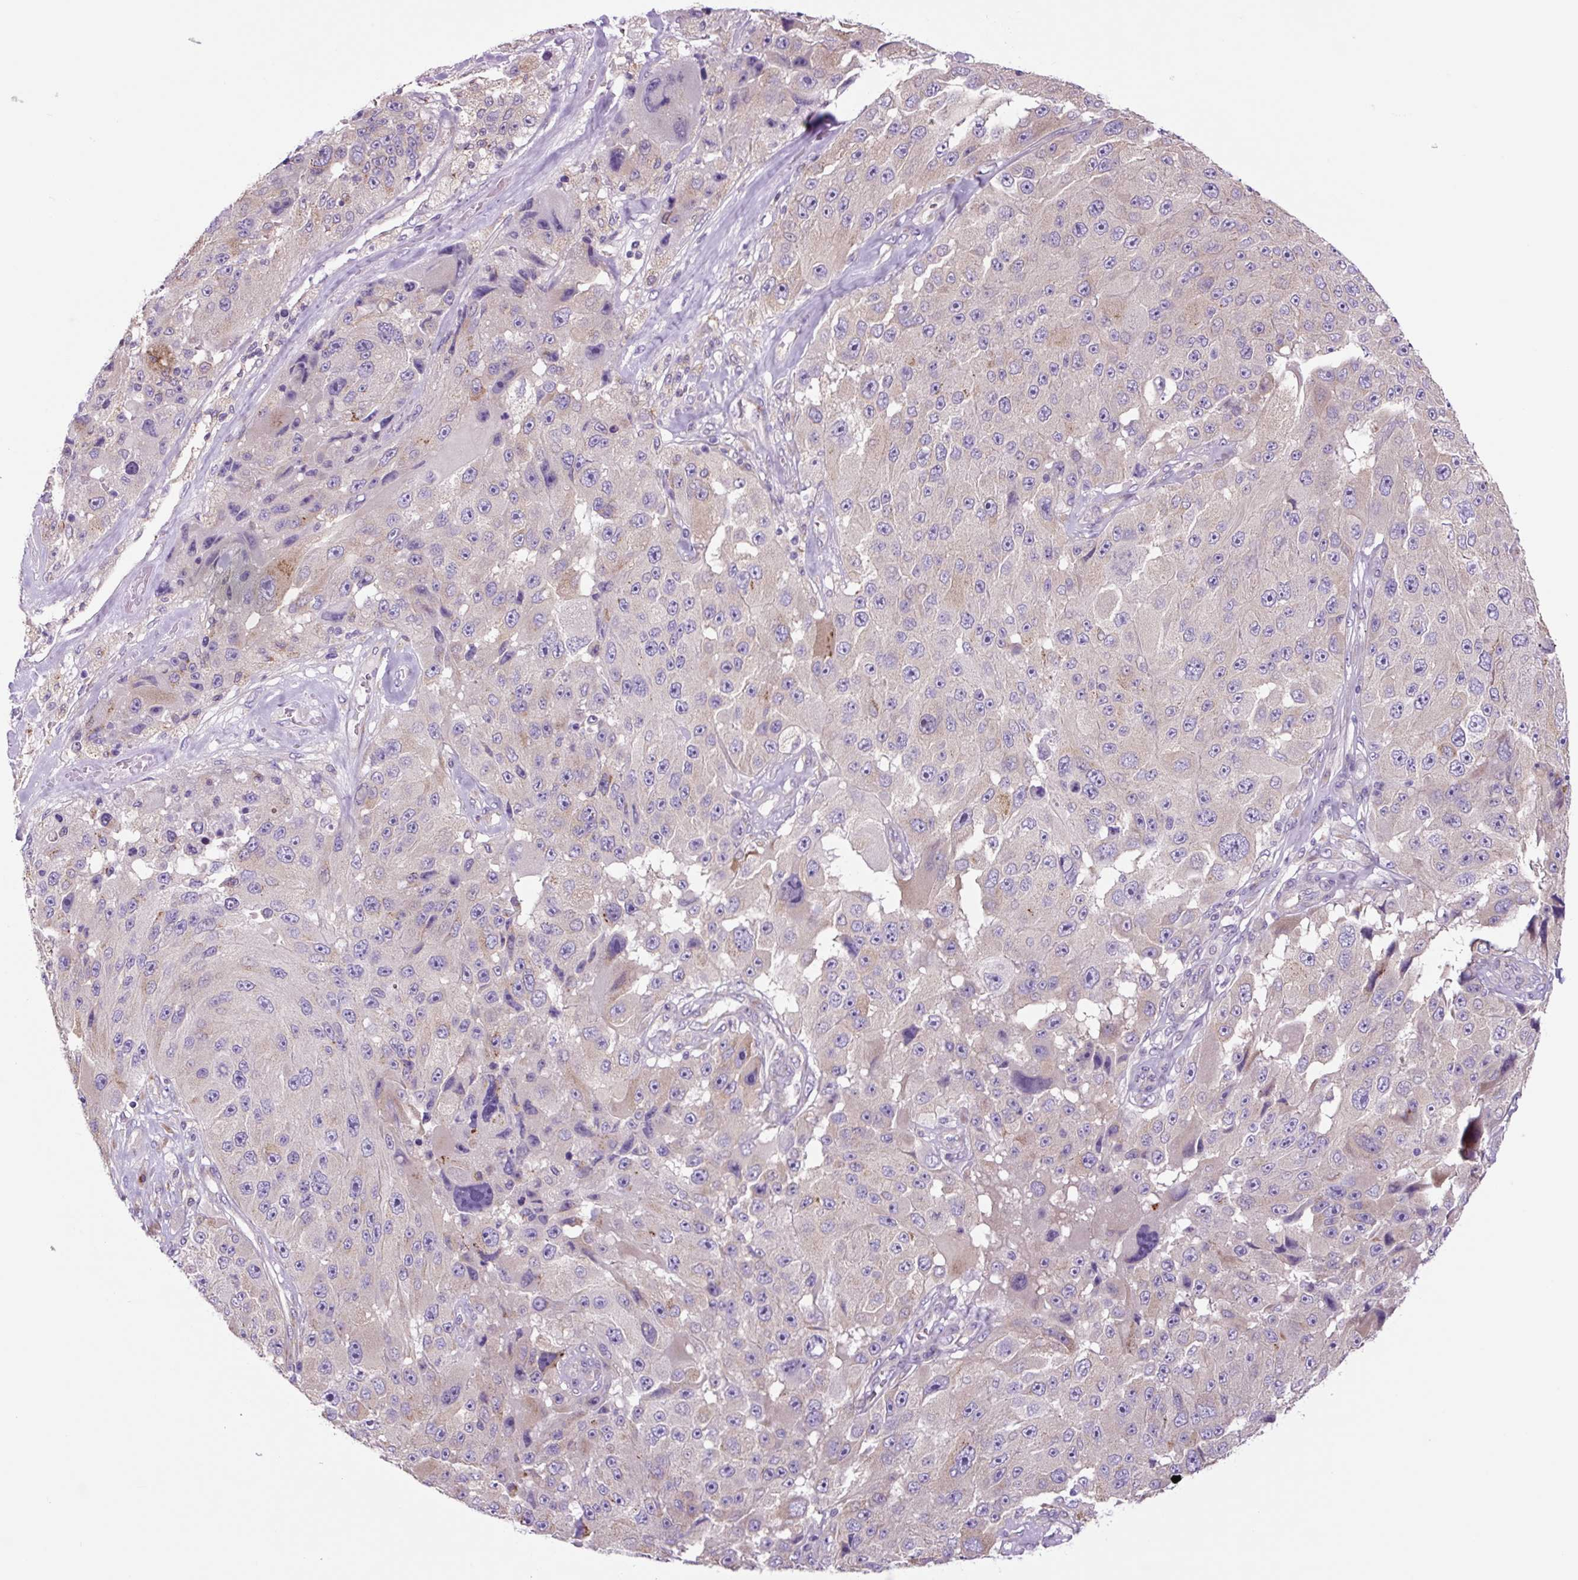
{"staining": {"intensity": "moderate", "quantity": "<25%", "location": "cytoplasmic/membranous"}, "tissue": "melanoma", "cell_type": "Tumor cells", "image_type": "cancer", "snomed": [{"axis": "morphology", "description": "Malignant melanoma, Metastatic site"}, {"axis": "topography", "description": "Lymph node"}], "caption": "The photomicrograph exhibits a brown stain indicating the presence of a protein in the cytoplasmic/membranous of tumor cells in melanoma.", "gene": "GORASP1", "patient": {"sex": "male", "age": 62}}